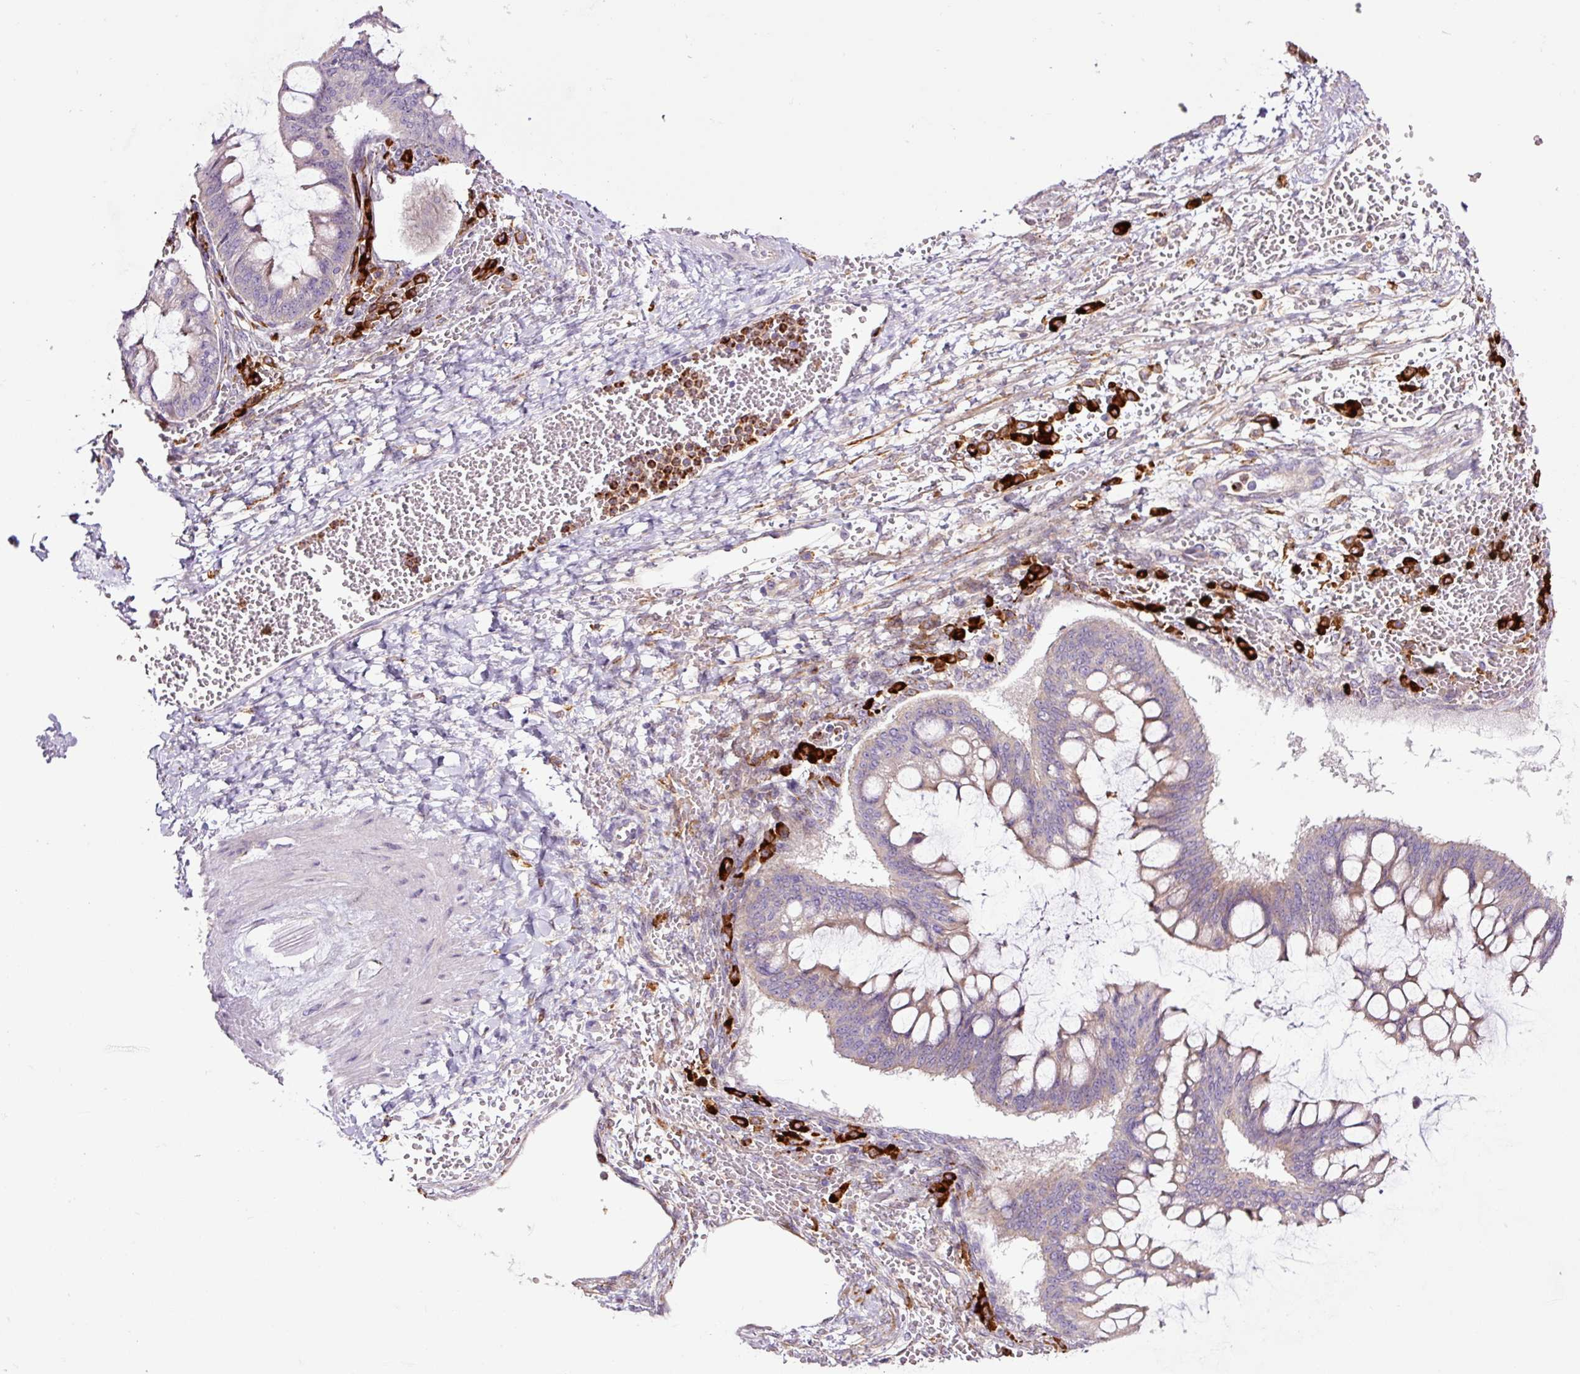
{"staining": {"intensity": "negative", "quantity": "none", "location": "none"}, "tissue": "ovarian cancer", "cell_type": "Tumor cells", "image_type": "cancer", "snomed": [{"axis": "morphology", "description": "Cystadenocarcinoma, mucinous, NOS"}, {"axis": "topography", "description": "Ovary"}], "caption": "Immunohistochemistry (IHC) of ovarian mucinous cystadenocarcinoma exhibits no staining in tumor cells. (Immunohistochemistry, brightfield microscopy, high magnification).", "gene": "SH2D6", "patient": {"sex": "female", "age": 73}}